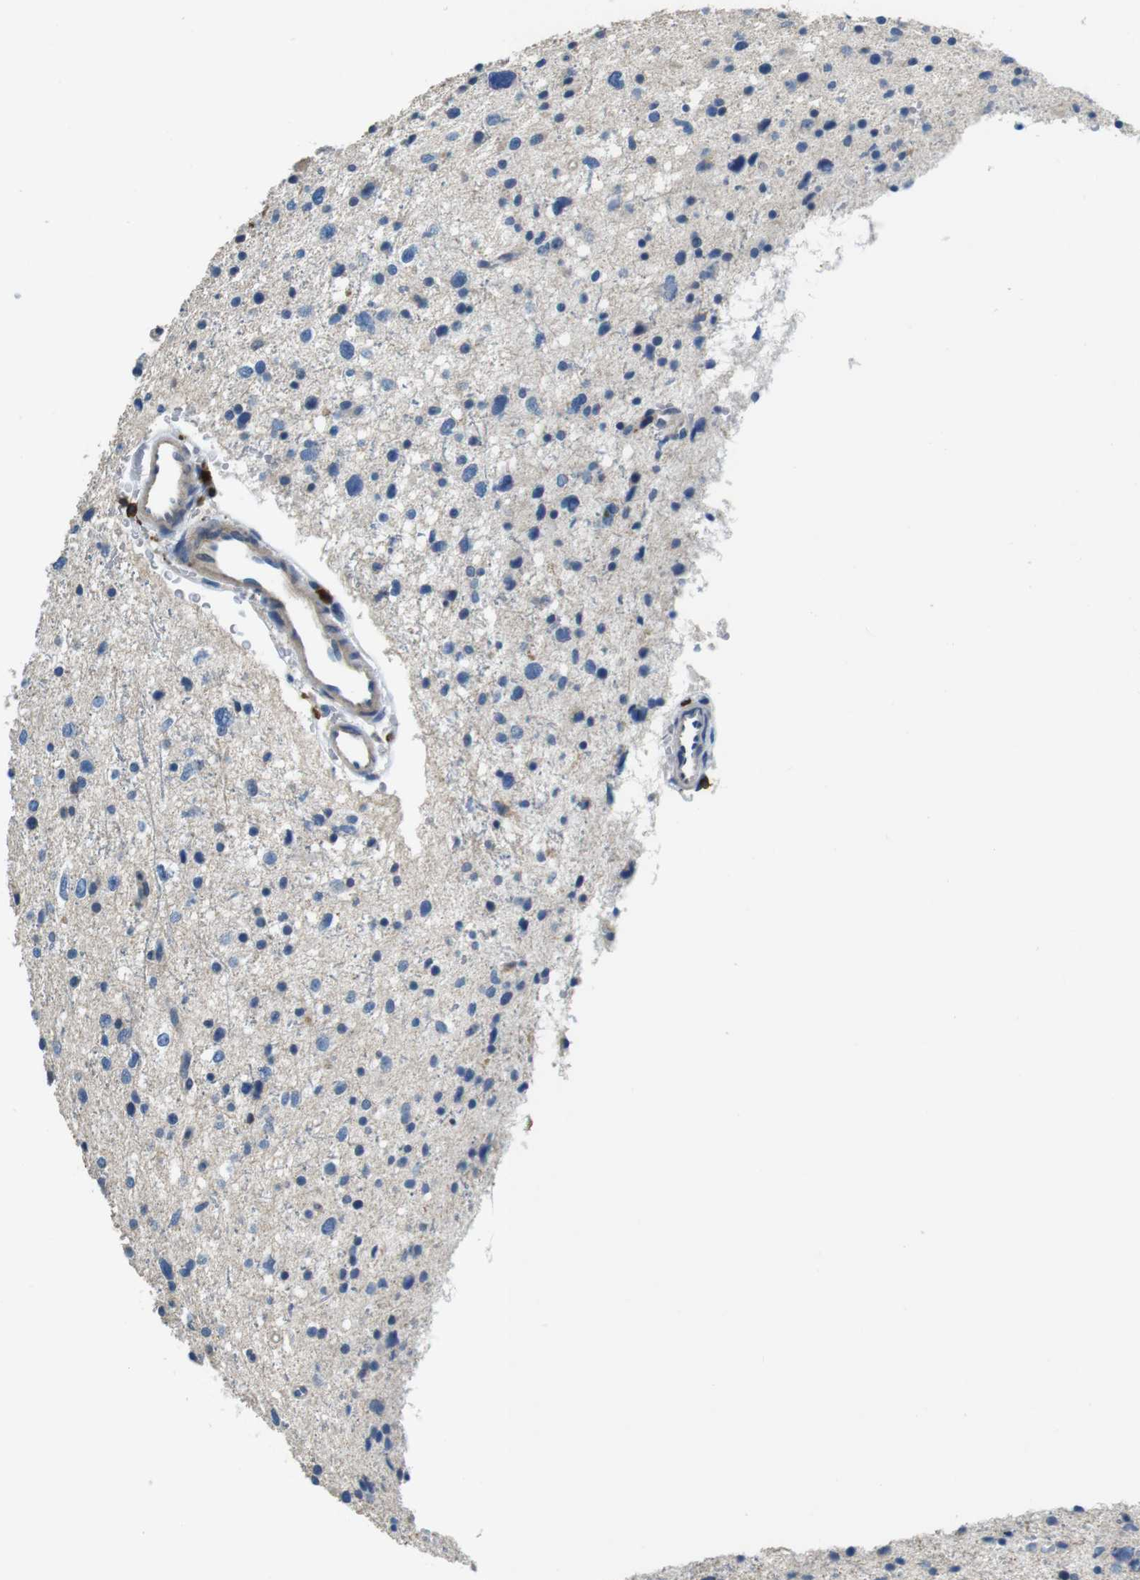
{"staining": {"intensity": "negative", "quantity": "none", "location": "none"}, "tissue": "glioma", "cell_type": "Tumor cells", "image_type": "cancer", "snomed": [{"axis": "morphology", "description": "Glioma, malignant, Low grade"}, {"axis": "topography", "description": "Brain"}], "caption": "Tumor cells are negative for brown protein staining in malignant low-grade glioma. The staining was performed using DAB to visualize the protein expression in brown, while the nuclei were stained in blue with hematoxylin (Magnification: 20x).", "gene": "CD6", "patient": {"sex": "female", "age": 37}}